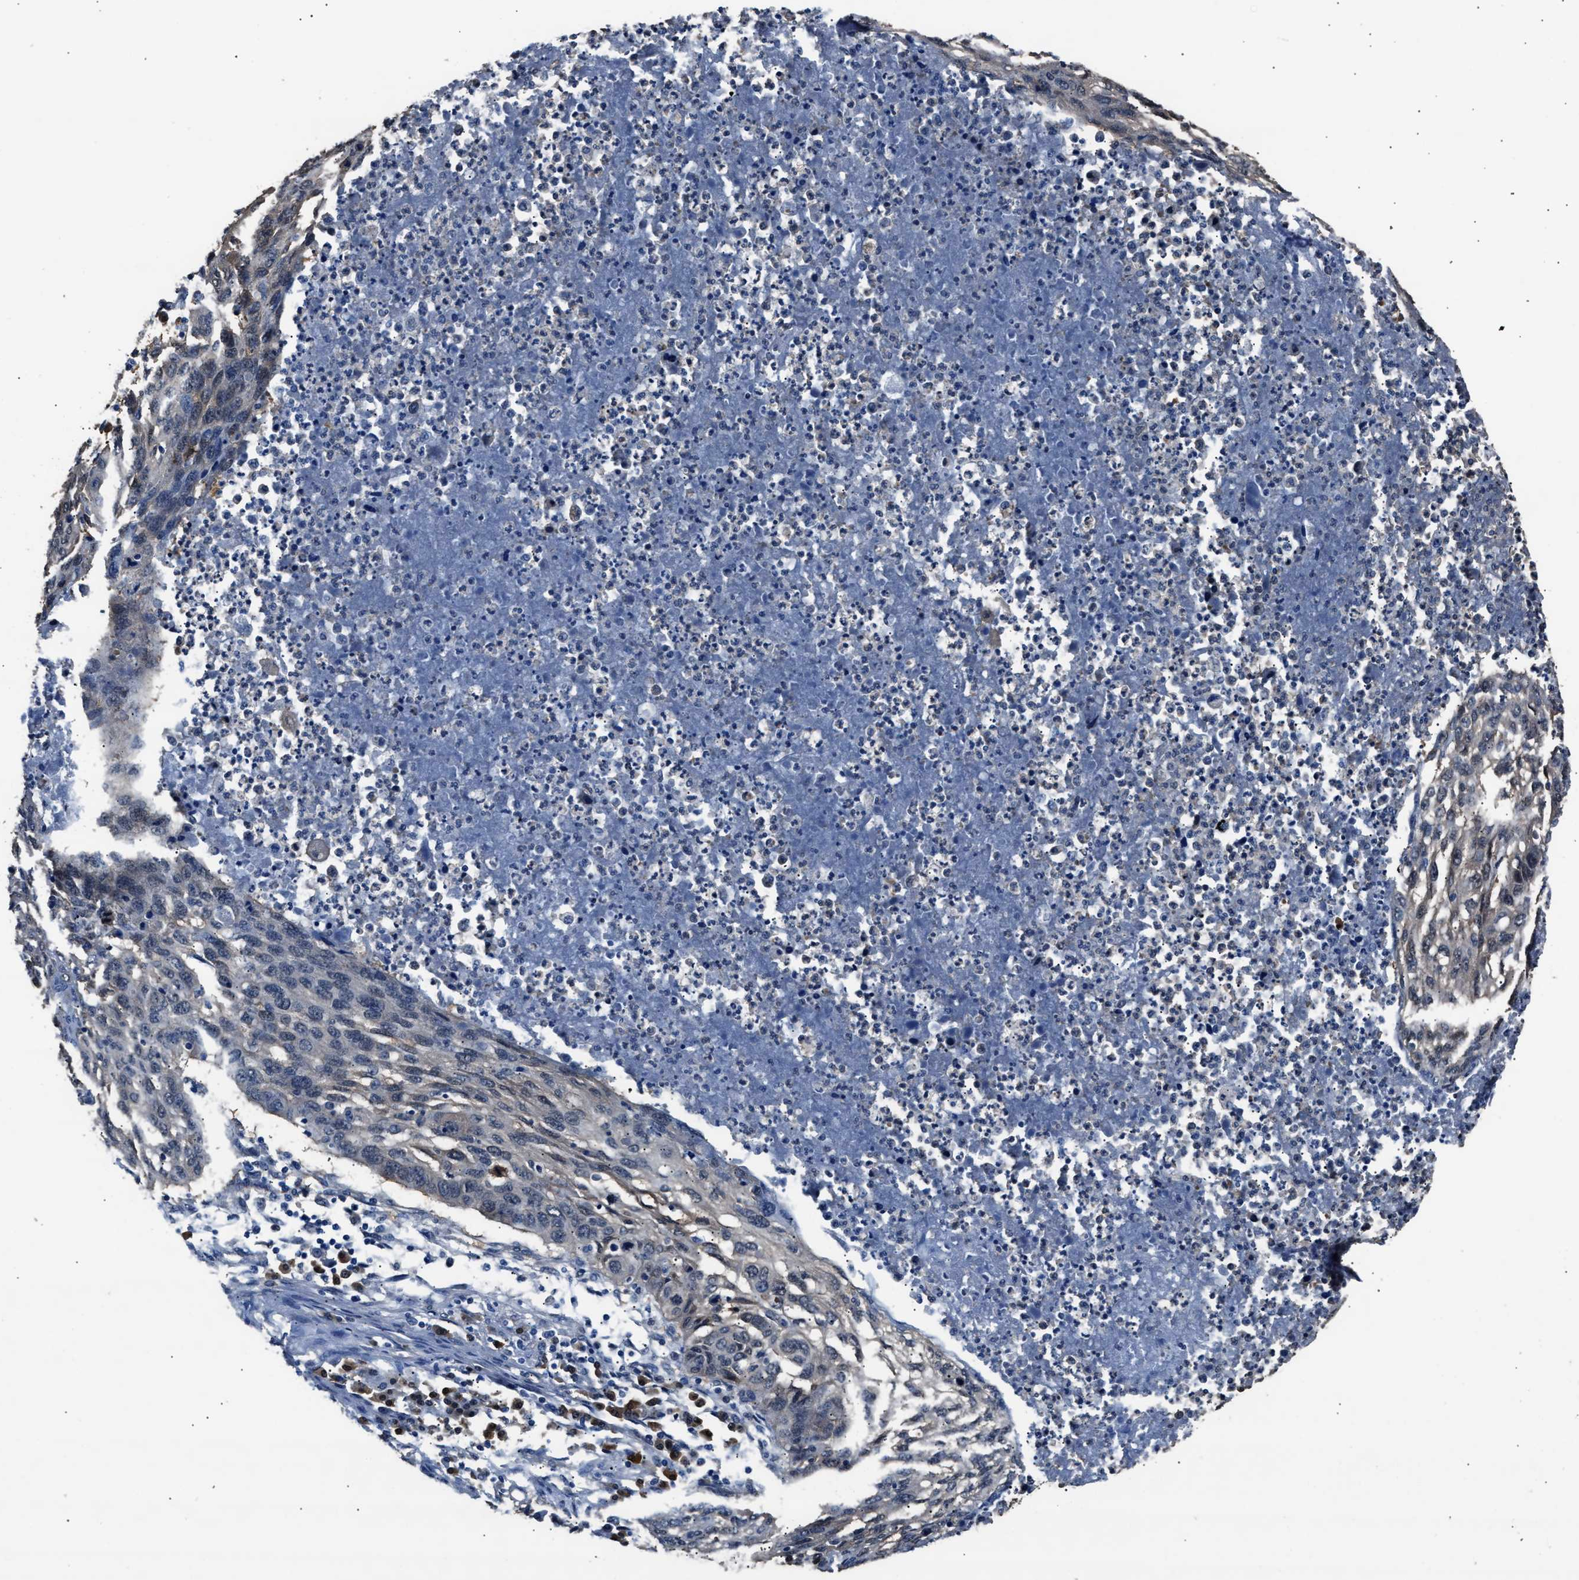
{"staining": {"intensity": "negative", "quantity": "none", "location": "none"}, "tissue": "lung cancer", "cell_type": "Tumor cells", "image_type": "cancer", "snomed": [{"axis": "morphology", "description": "Squamous cell carcinoma, NOS"}, {"axis": "topography", "description": "Lung"}], "caption": "Tumor cells show no significant expression in squamous cell carcinoma (lung).", "gene": "GSTP1", "patient": {"sex": "female", "age": 63}}